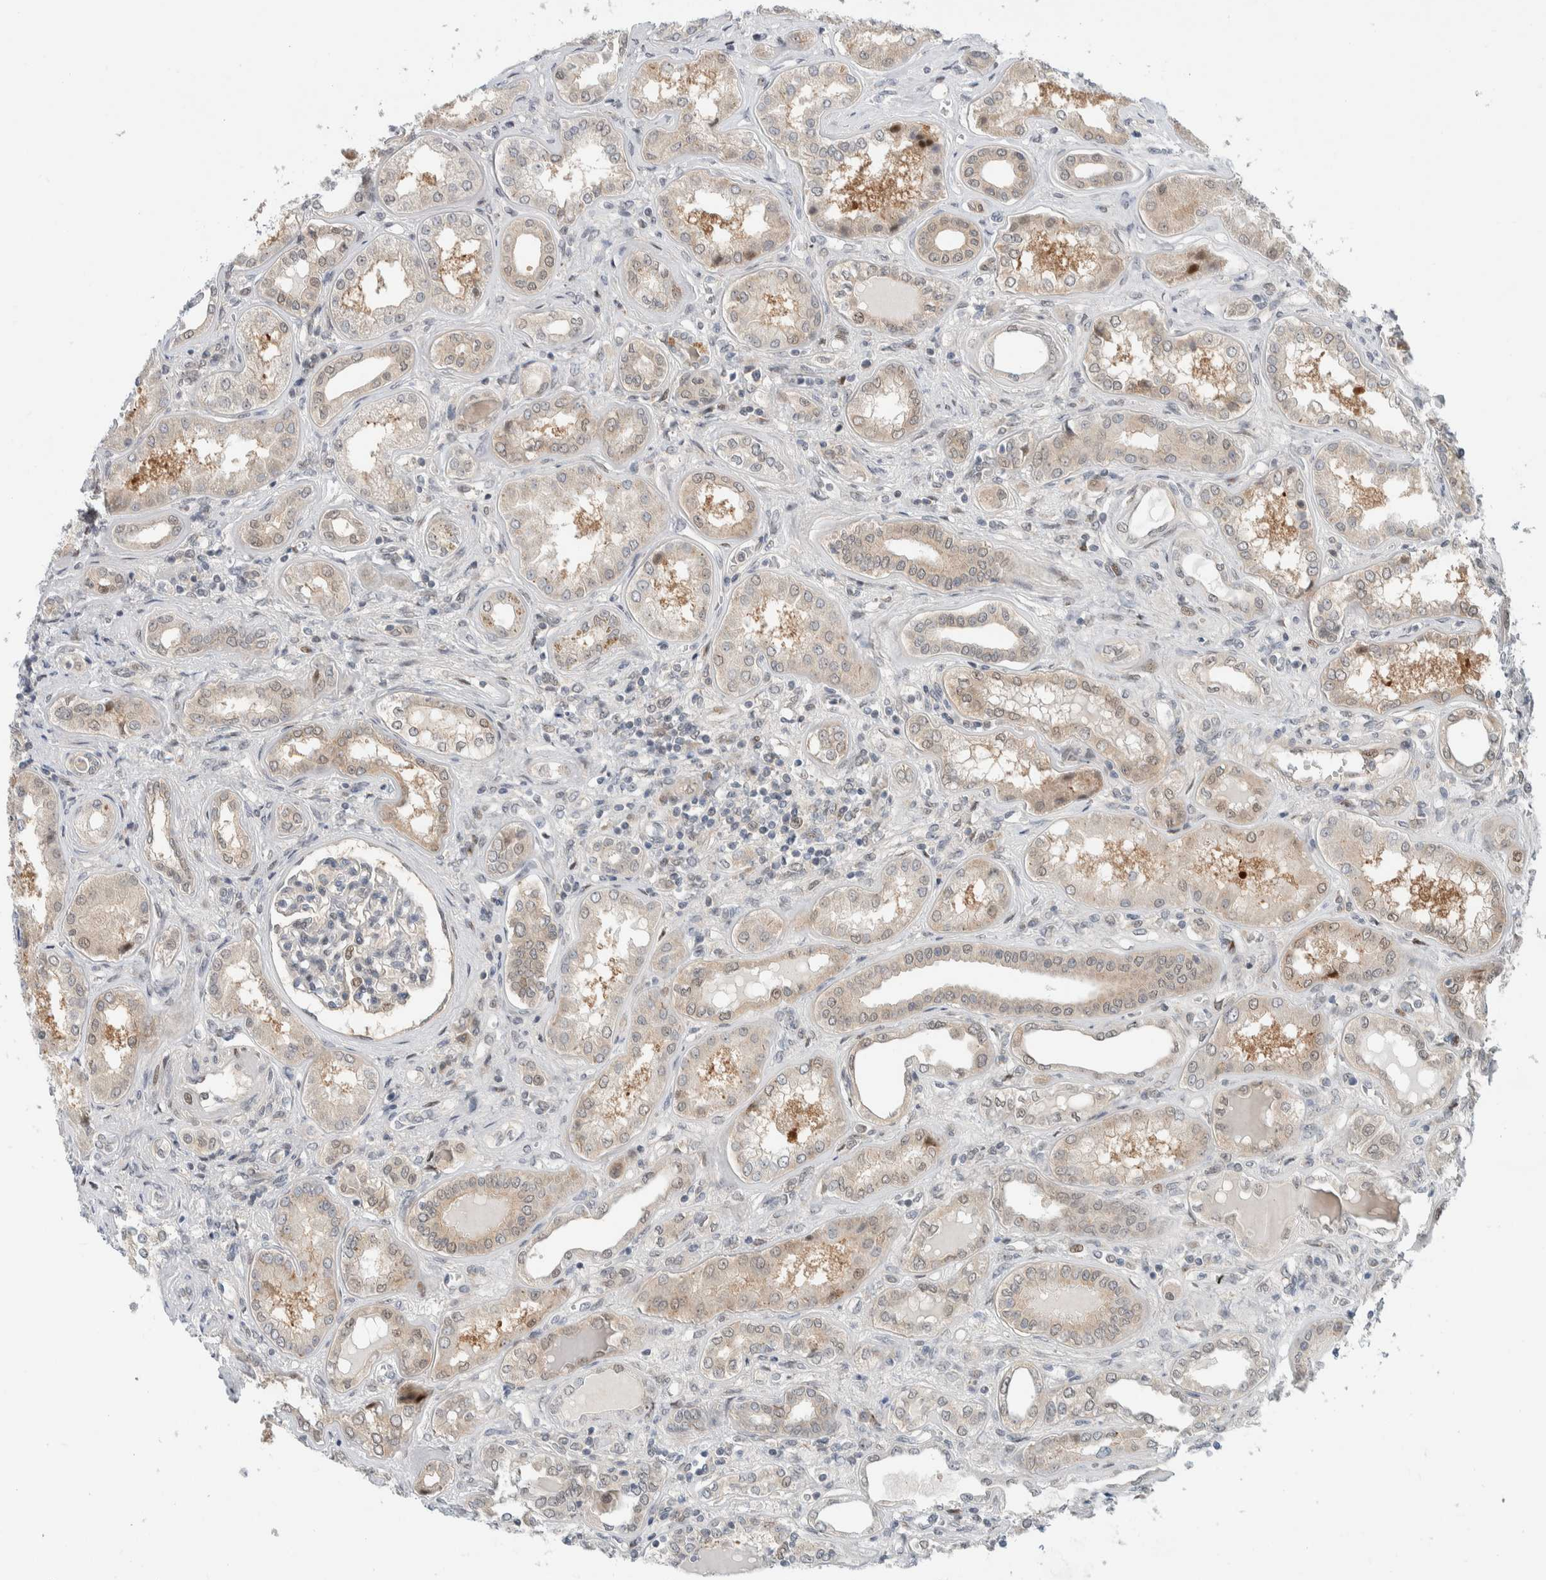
{"staining": {"intensity": "negative", "quantity": "none", "location": "none"}, "tissue": "kidney", "cell_type": "Cells in glomeruli", "image_type": "normal", "snomed": [{"axis": "morphology", "description": "Normal tissue, NOS"}, {"axis": "topography", "description": "Kidney"}], "caption": "This image is of unremarkable kidney stained with immunohistochemistry (IHC) to label a protein in brown with the nuclei are counter-stained blue. There is no positivity in cells in glomeruli. (DAB immunohistochemistry (IHC) visualized using brightfield microscopy, high magnification).", "gene": "NCR3LG1", "patient": {"sex": "female", "age": 56}}